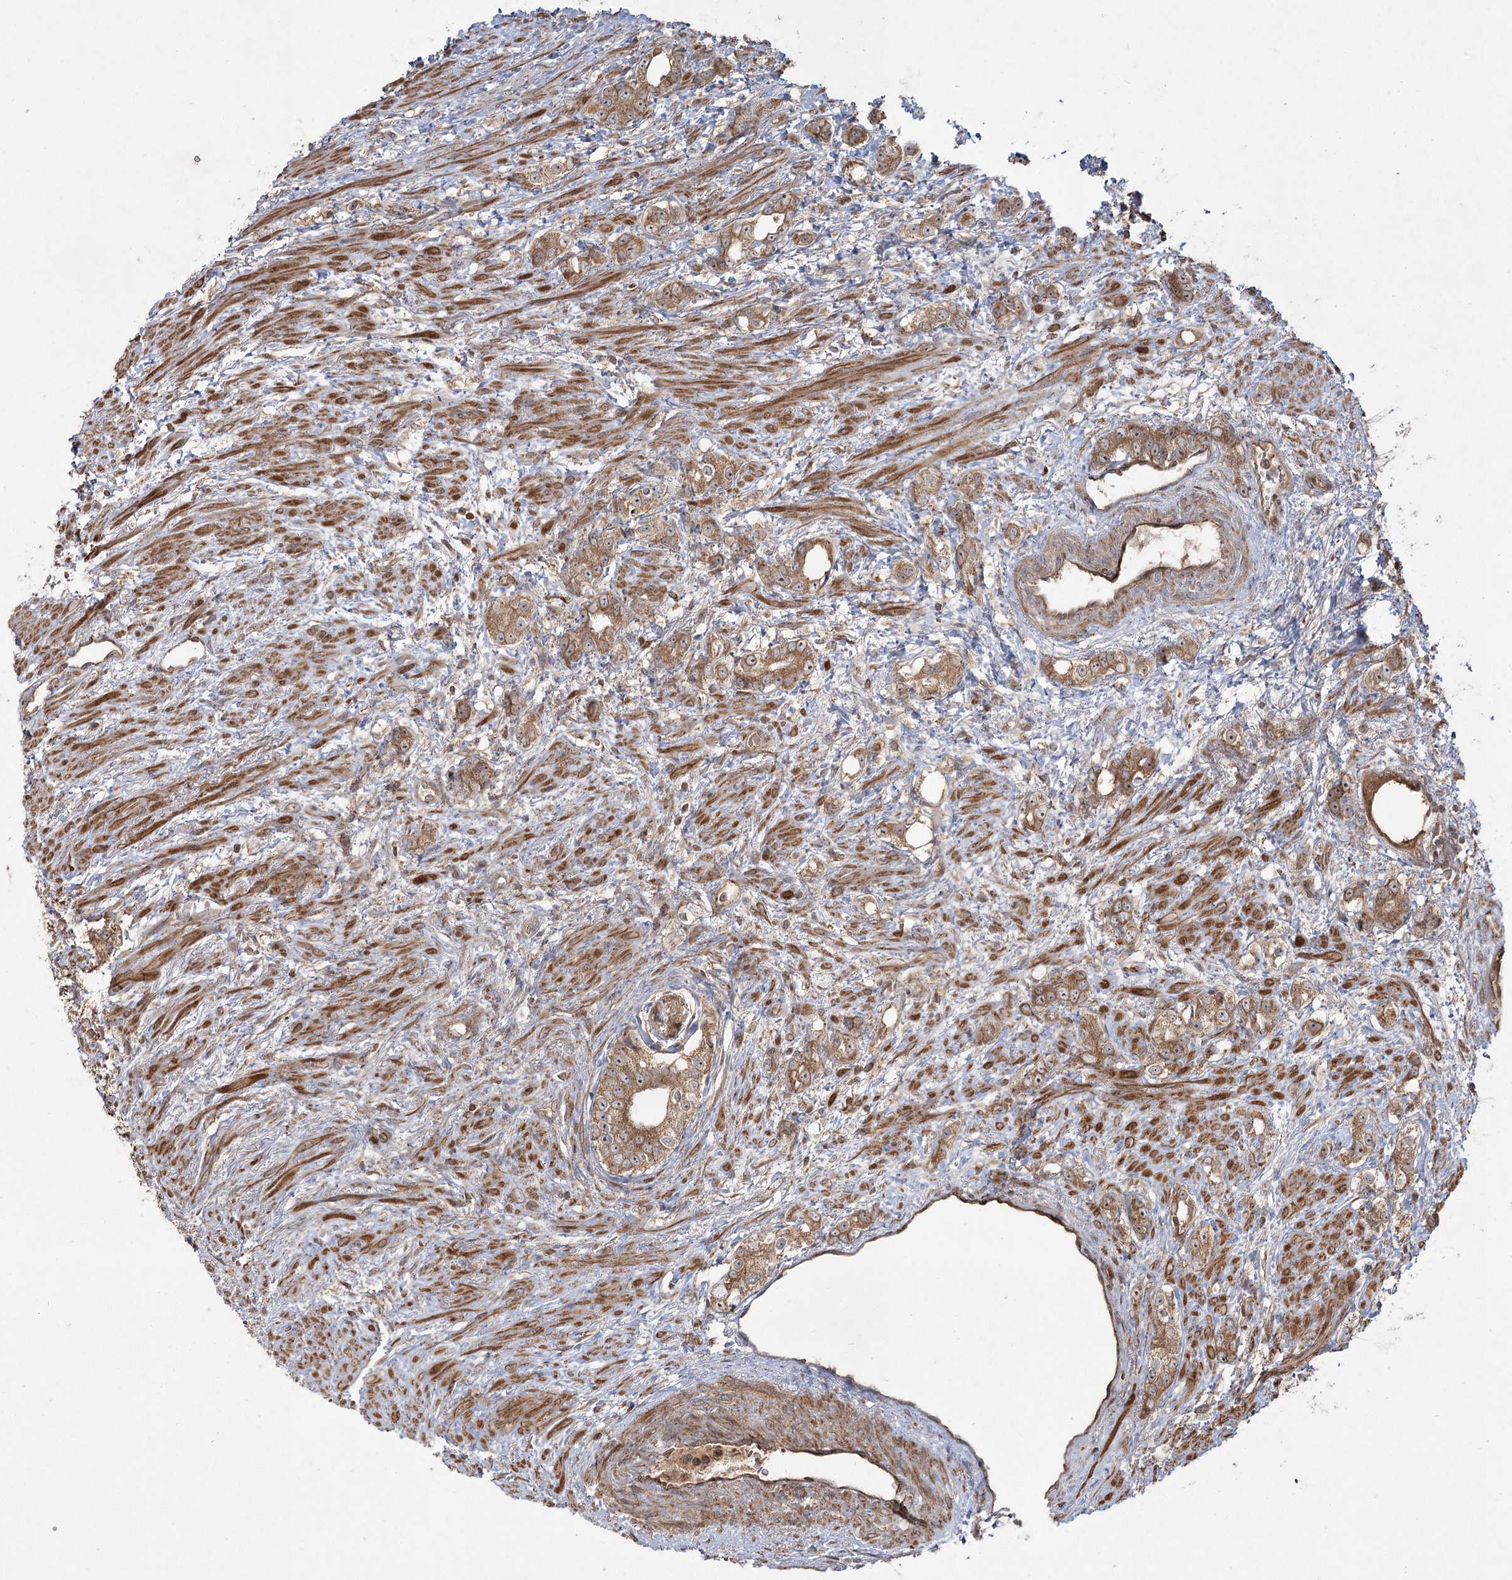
{"staining": {"intensity": "moderate", "quantity": ">75%", "location": "cytoplasmic/membranous"}, "tissue": "prostate cancer", "cell_type": "Tumor cells", "image_type": "cancer", "snomed": [{"axis": "morphology", "description": "Adenocarcinoma, High grade"}, {"axis": "topography", "description": "Prostate"}], "caption": "Immunohistochemistry (IHC) histopathology image of neoplastic tissue: prostate adenocarcinoma (high-grade) stained using immunohistochemistry displays medium levels of moderate protein expression localized specifically in the cytoplasmic/membranous of tumor cells, appearing as a cytoplasmic/membranous brown color.", "gene": "CPLANE1", "patient": {"sex": "male", "age": 63}}